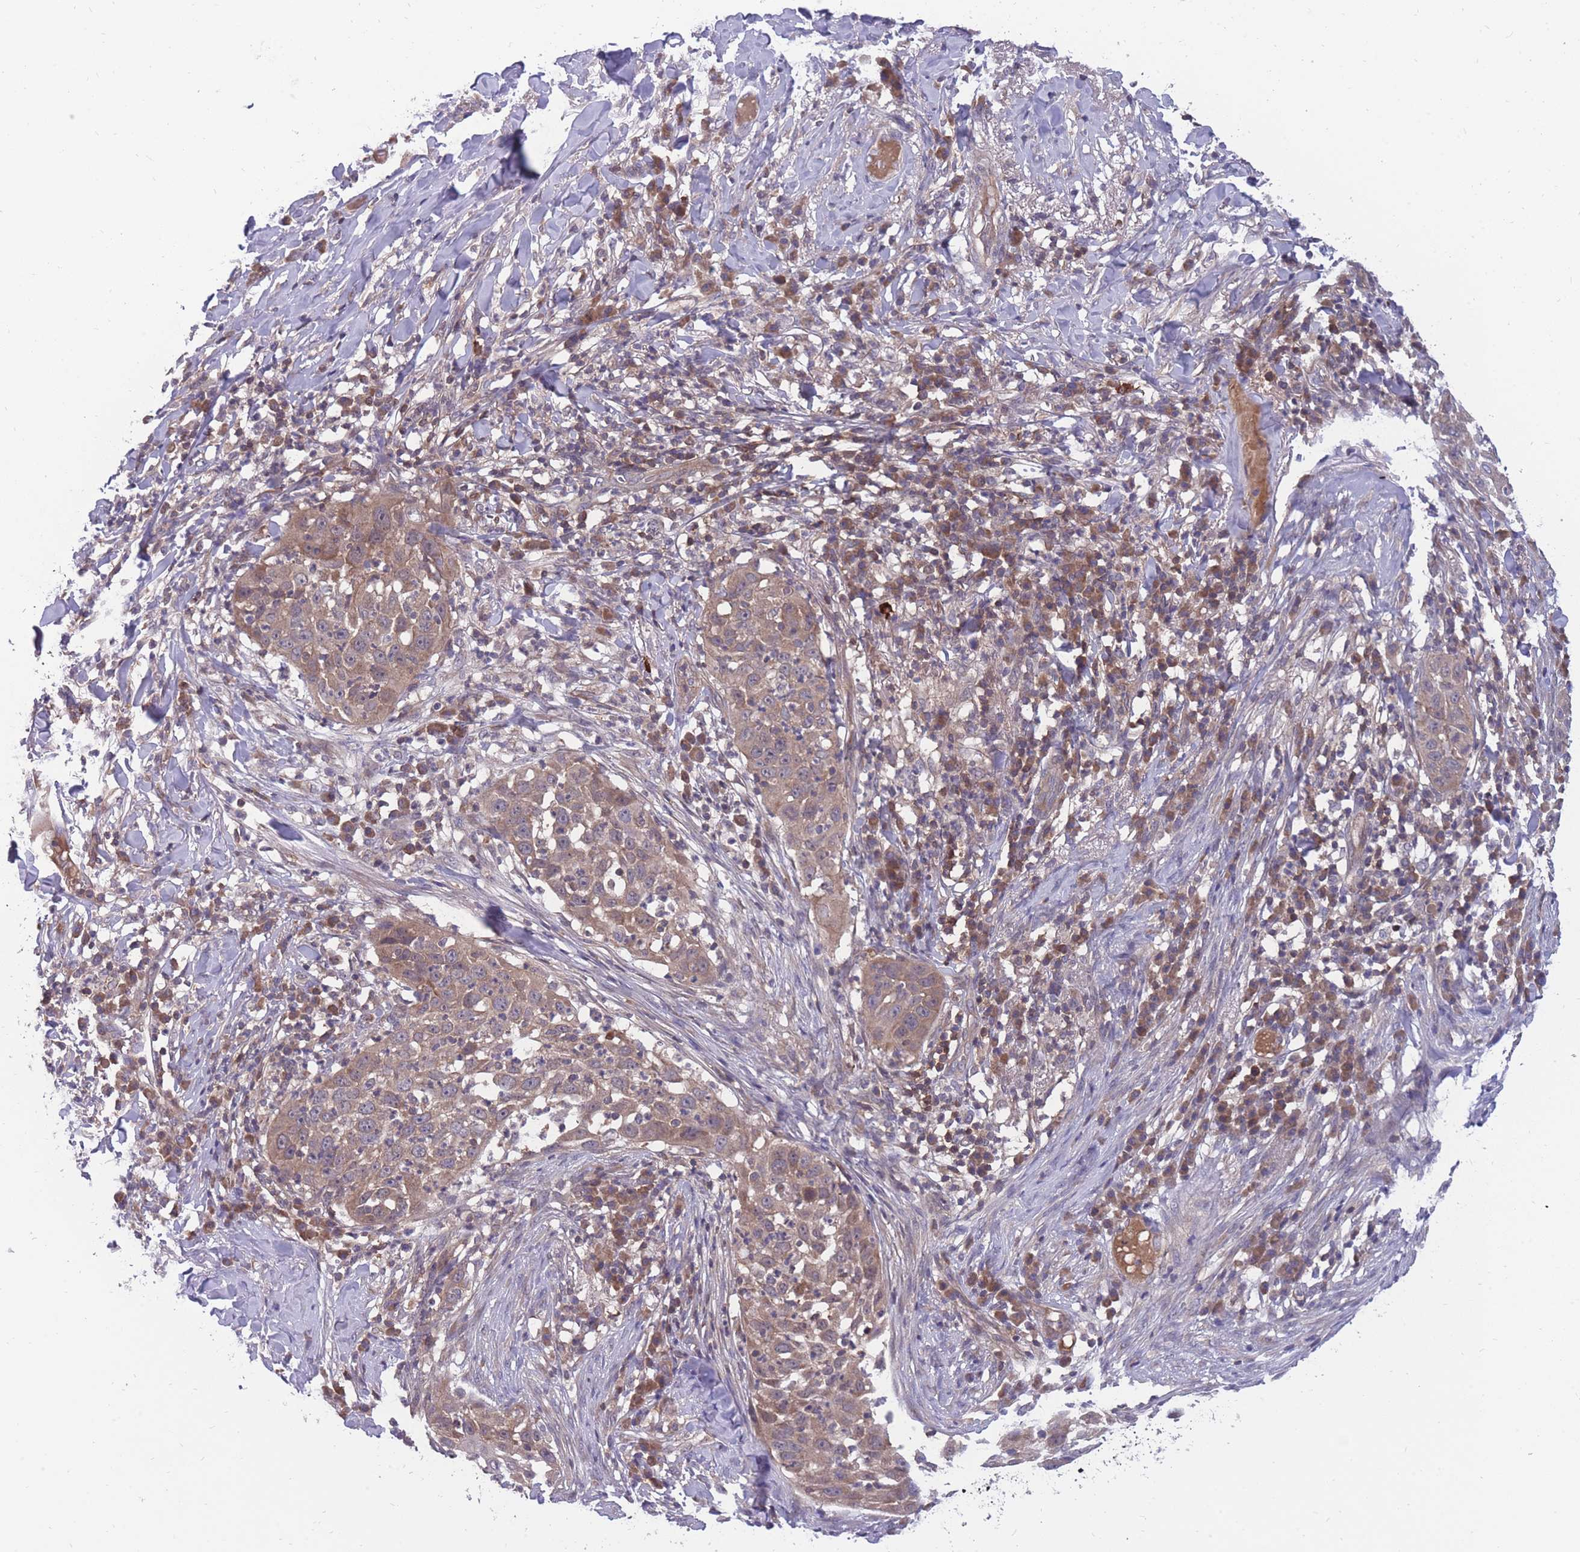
{"staining": {"intensity": "moderate", "quantity": ">75%", "location": "cytoplasmic/membranous"}, "tissue": "skin cancer", "cell_type": "Tumor cells", "image_type": "cancer", "snomed": [{"axis": "morphology", "description": "Squamous cell carcinoma, NOS"}, {"axis": "topography", "description": "Skin"}], "caption": "About >75% of tumor cells in human skin cancer (squamous cell carcinoma) reveal moderate cytoplasmic/membranous protein positivity as visualized by brown immunohistochemical staining.", "gene": "UBE2N", "patient": {"sex": "female", "age": 44}}